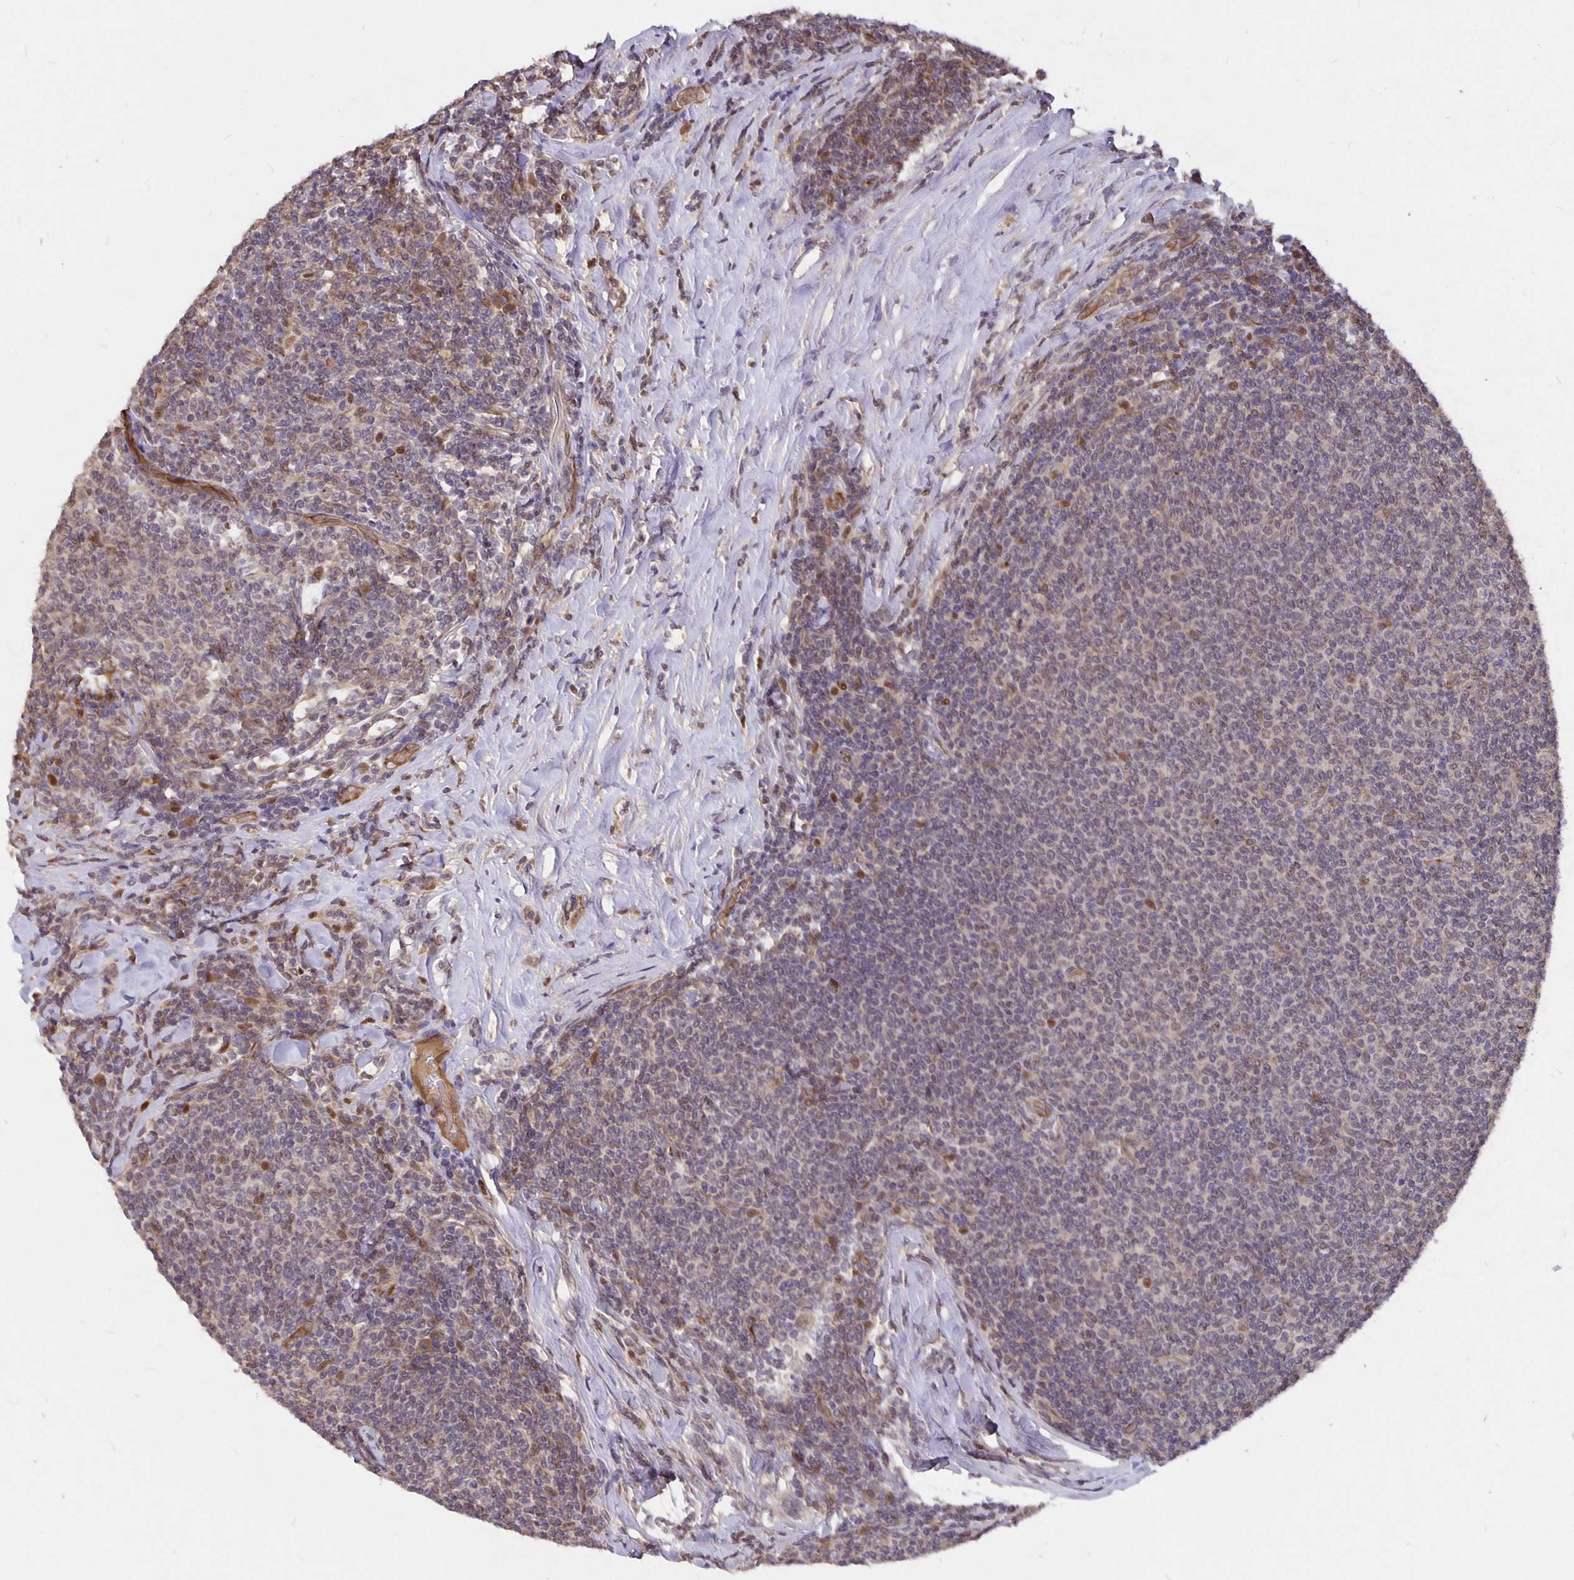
{"staining": {"intensity": "weak", "quantity": "<25%", "location": "cytoplasmic/membranous"}, "tissue": "lymphoma", "cell_type": "Tumor cells", "image_type": "cancer", "snomed": [{"axis": "morphology", "description": "Malignant lymphoma, non-Hodgkin's type, Low grade"}, {"axis": "topography", "description": "Lymph node"}], "caption": "Lymphoma was stained to show a protein in brown. There is no significant expression in tumor cells.", "gene": "NOG", "patient": {"sex": "male", "age": 52}}